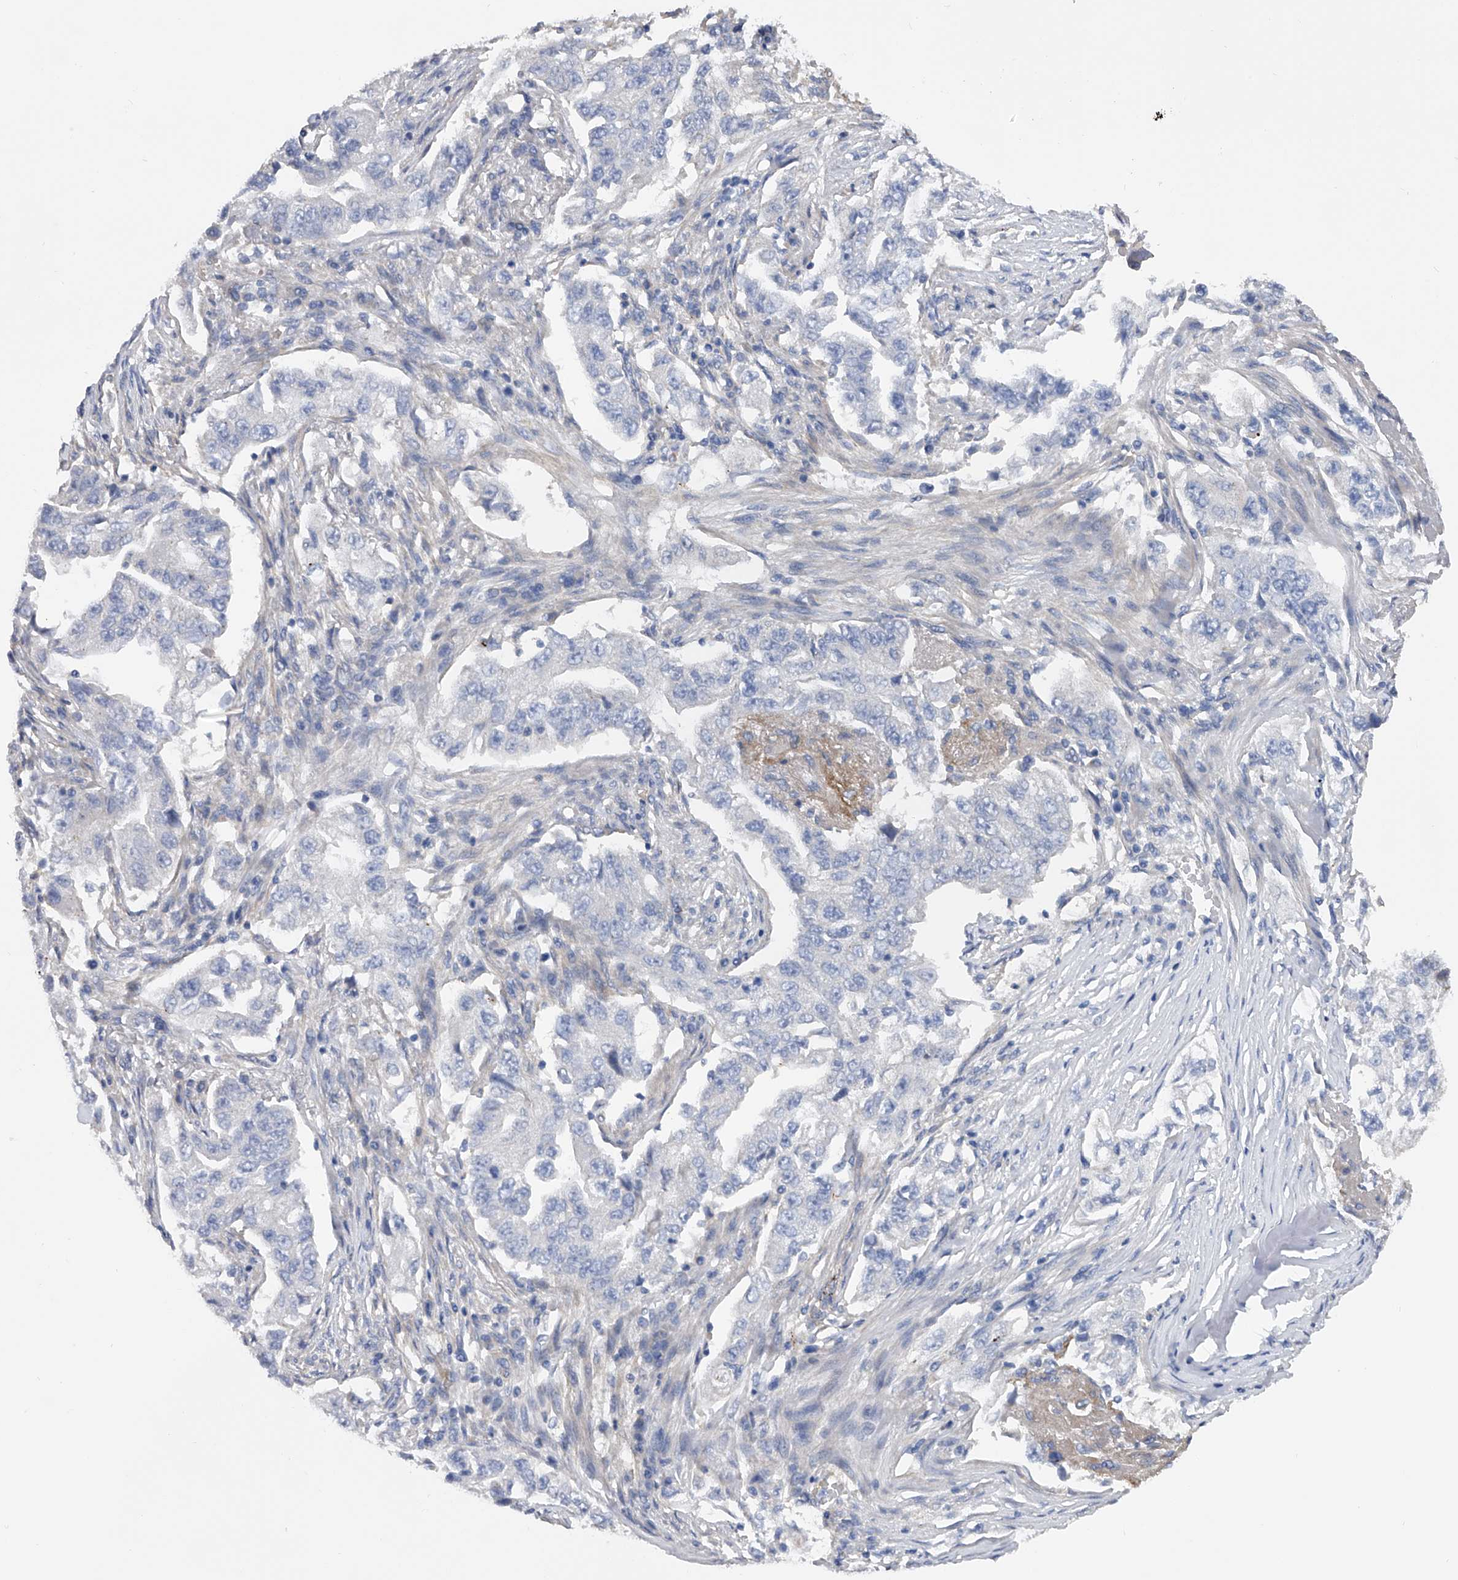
{"staining": {"intensity": "negative", "quantity": "none", "location": "none"}, "tissue": "lung cancer", "cell_type": "Tumor cells", "image_type": "cancer", "snomed": [{"axis": "morphology", "description": "Adenocarcinoma, NOS"}, {"axis": "topography", "description": "Lung"}], "caption": "This is an immunohistochemistry (IHC) image of human lung adenocarcinoma. There is no expression in tumor cells.", "gene": "RWDD2A", "patient": {"sex": "female", "age": 51}}